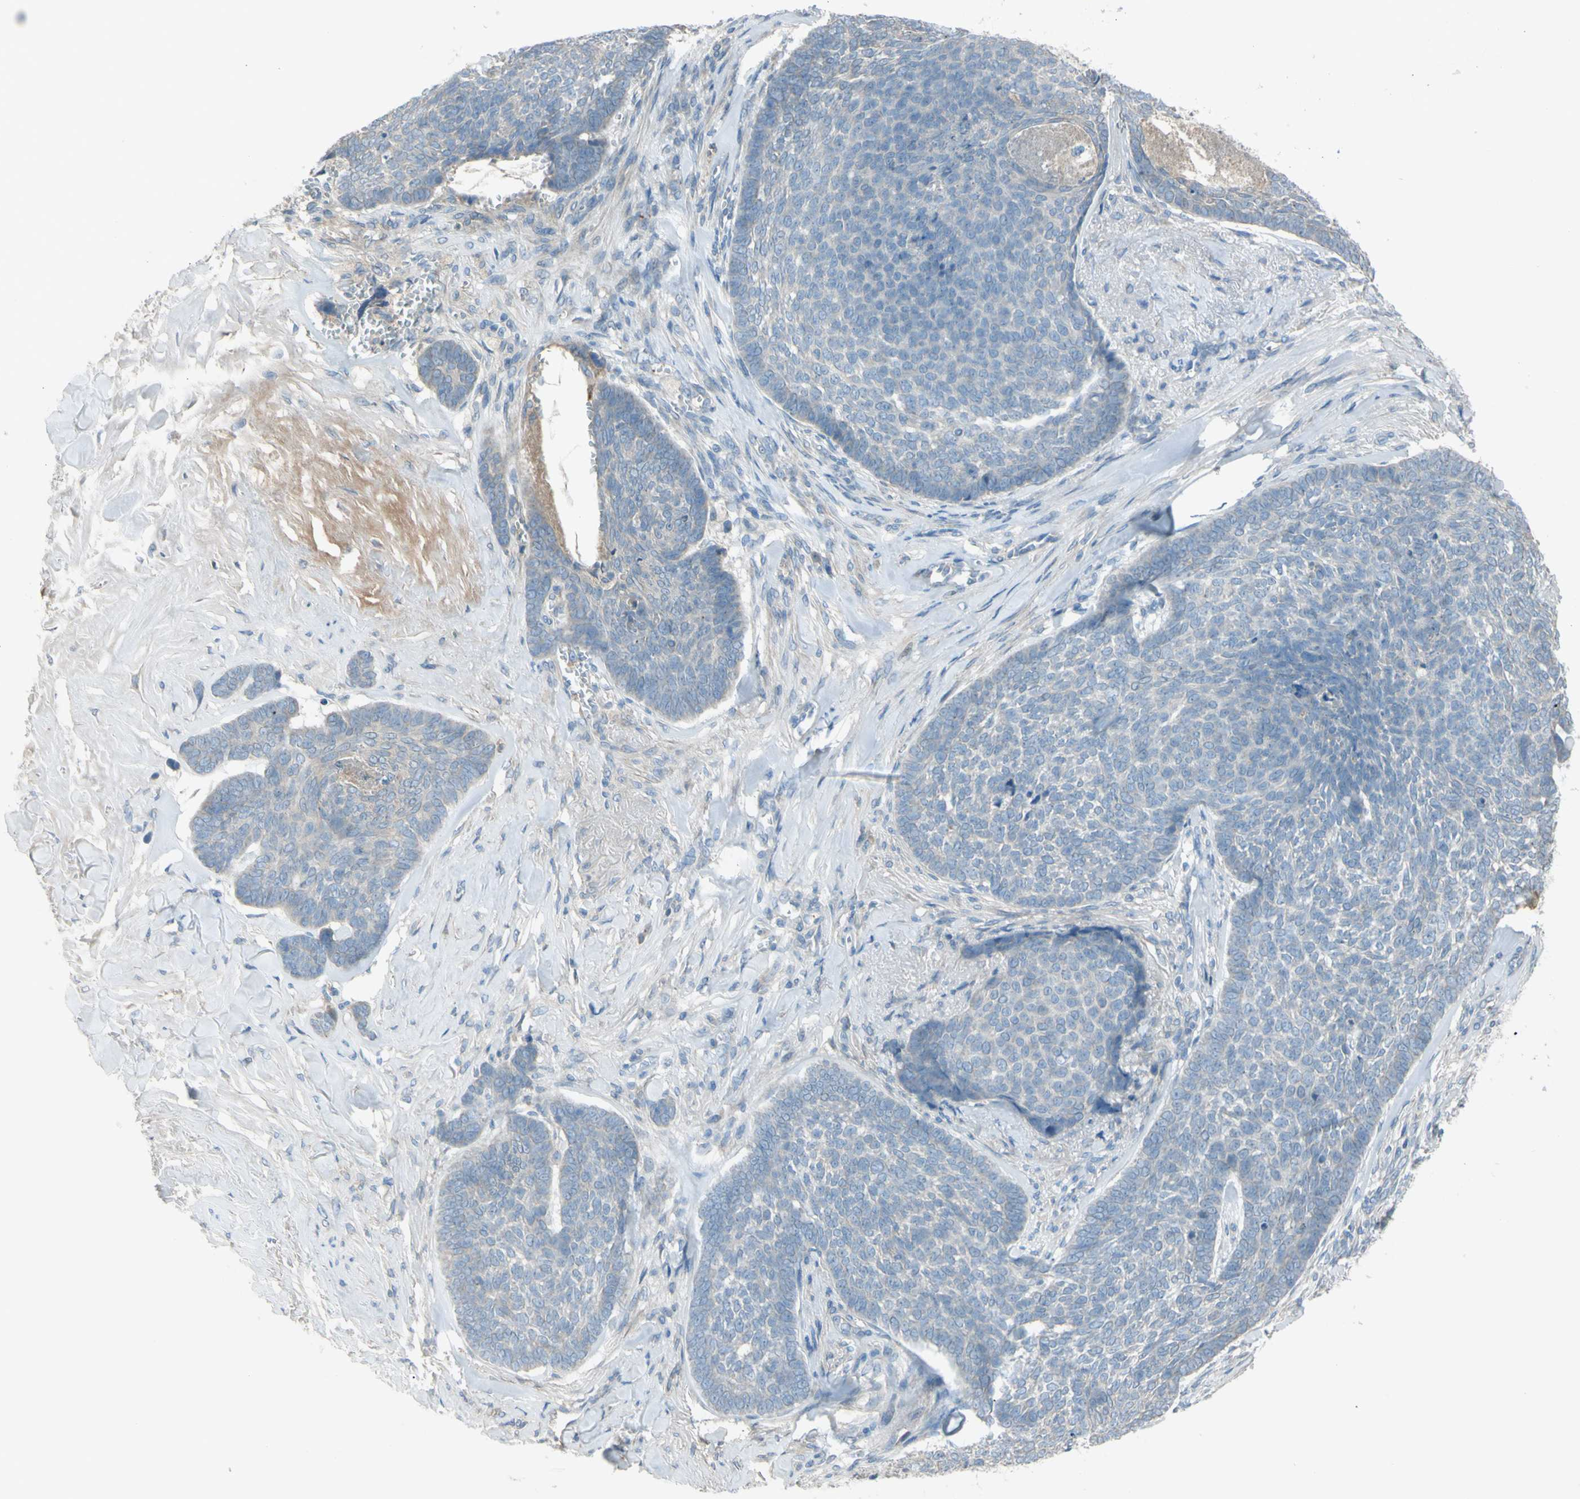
{"staining": {"intensity": "negative", "quantity": "none", "location": "none"}, "tissue": "skin cancer", "cell_type": "Tumor cells", "image_type": "cancer", "snomed": [{"axis": "morphology", "description": "Basal cell carcinoma"}, {"axis": "topography", "description": "Skin"}], "caption": "A high-resolution micrograph shows IHC staining of basal cell carcinoma (skin), which demonstrates no significant expression in tumor cells. (Brightfield microscopy of DAB immunohistochemistry (IHC) at high magnification).", "gene": "ATRN", "patient": {"sex": "male", "age": 84}}